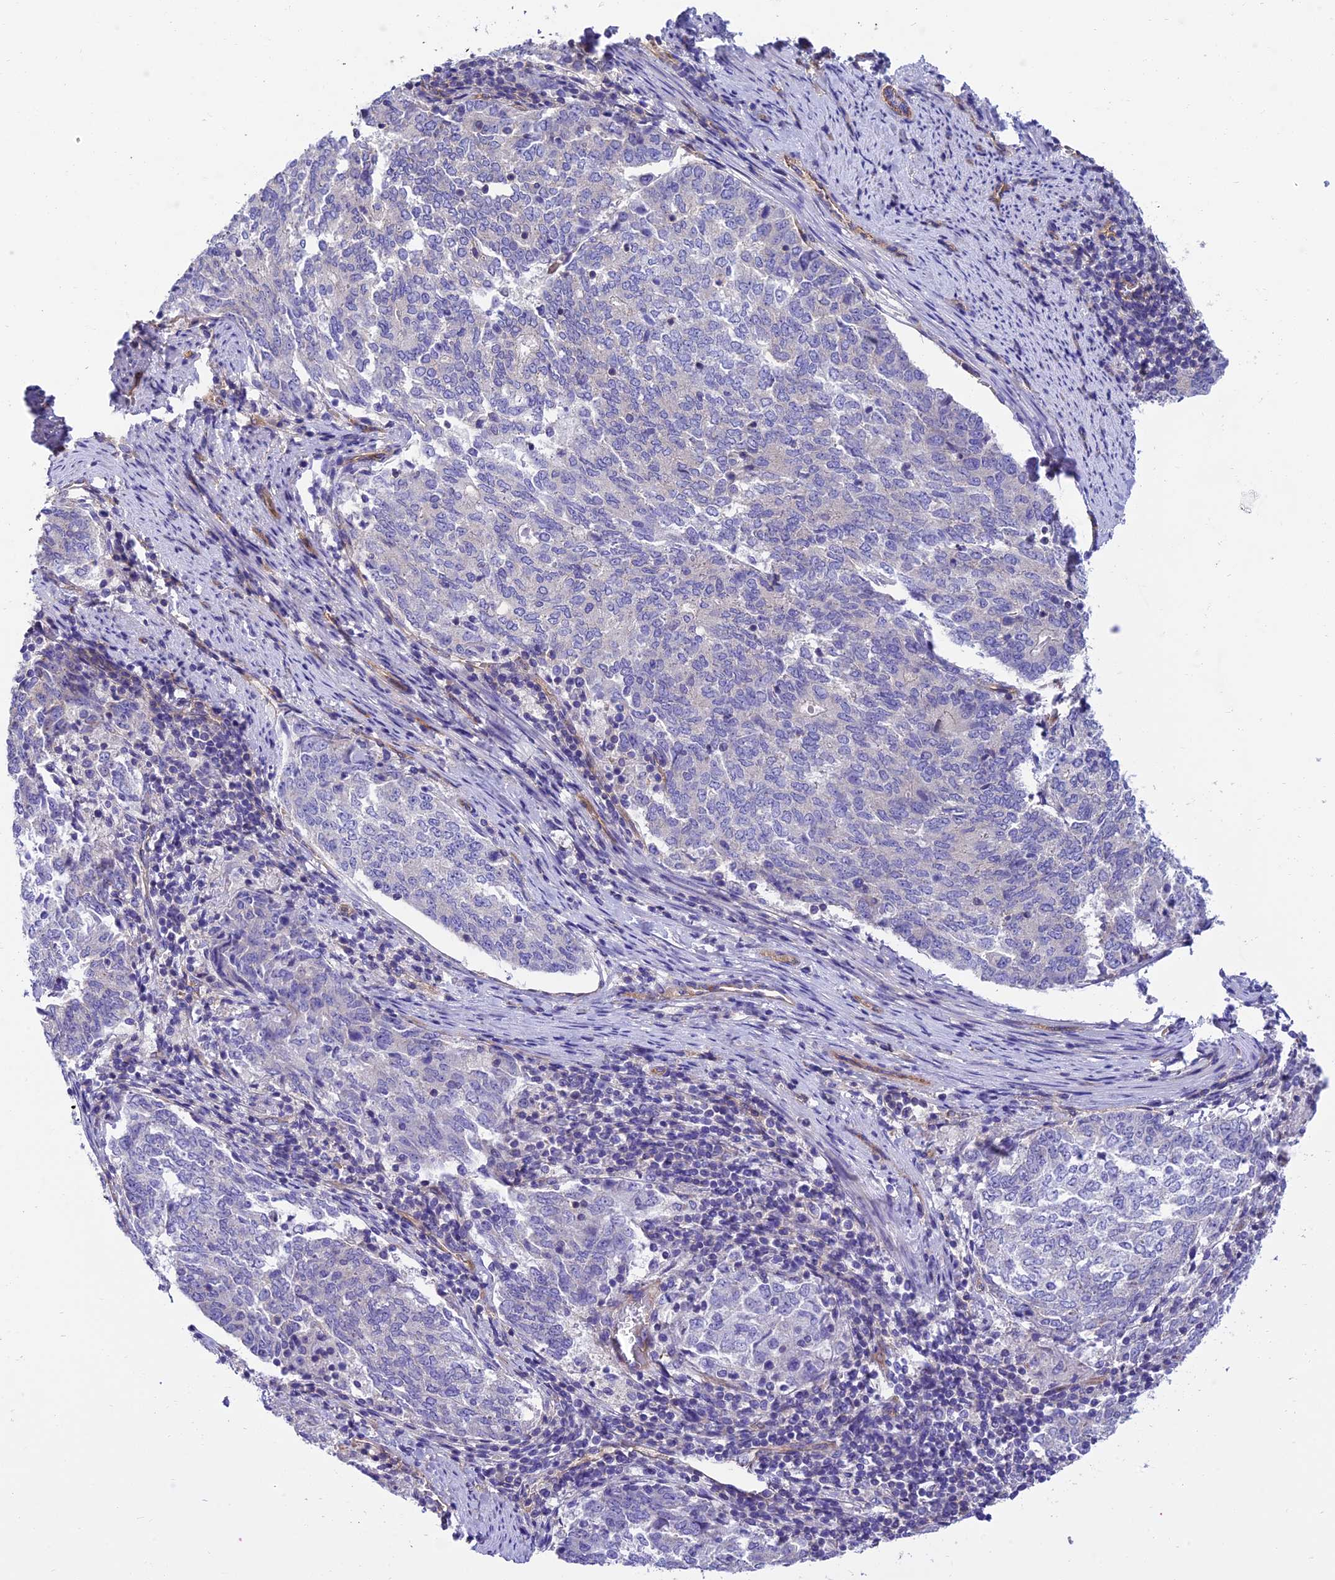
{"staining": {"intensity": "negative", "quantity": "none", "location": "none"}, "tissue": "endometrial cancer", "cell_type": "Tumor cells", "image_type": "cancer", "snomed": [{"axis": "morphology", "description": "Adenocarcinoma, NOS"}, {"axis": "topography", "description": "Endometrium"}], "caption": "A histopathology image of endometrial cancer (adenocarcinoma) stained for a protein displays no brown staining in tumor cells.", "gene": "PPFIA3", "patient": {"sex": "female", "age": 80}}